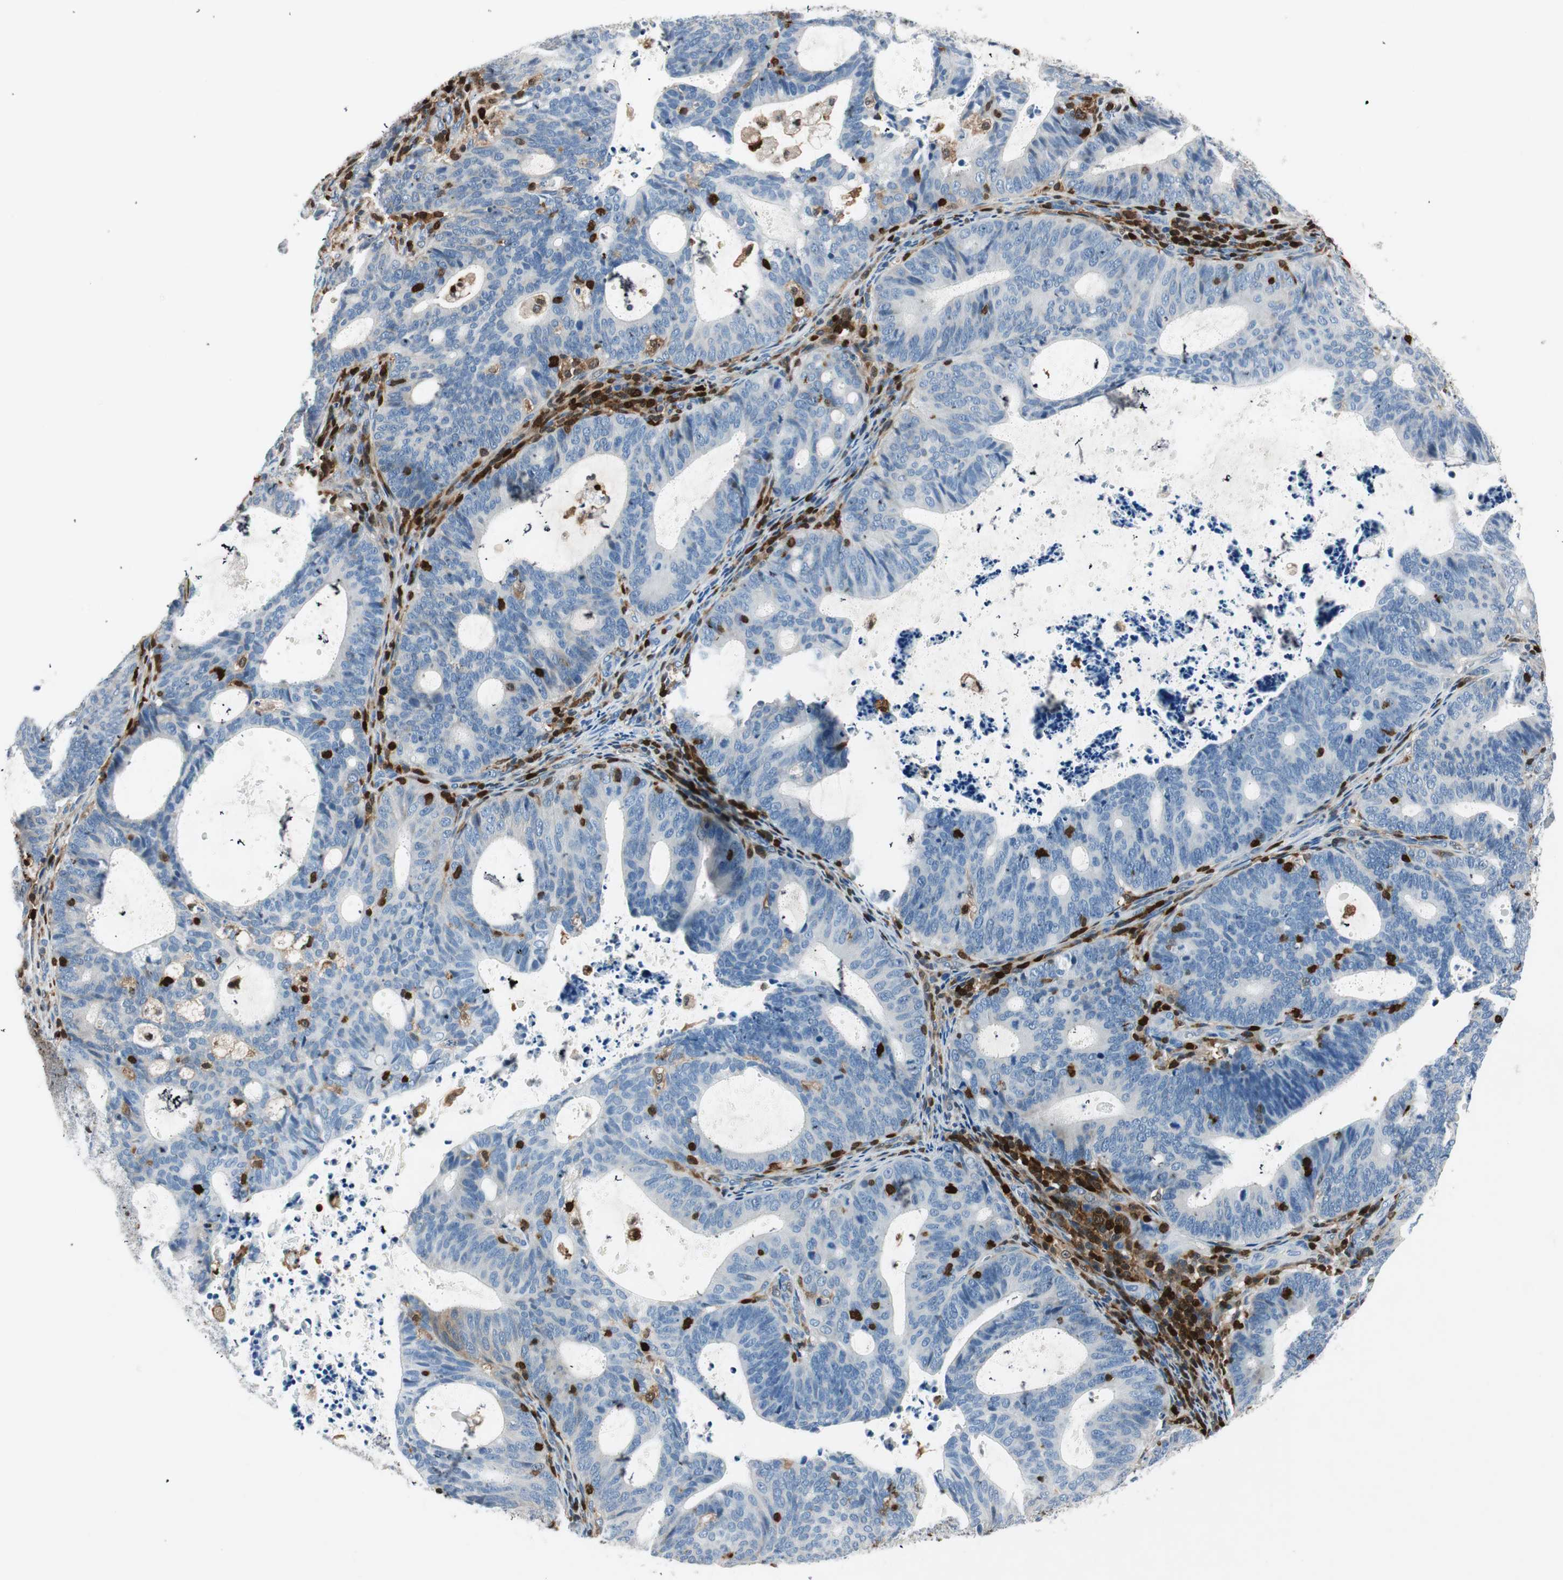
{"staining": {"intensity": "negative", "quantity": "none", "location": "none"}, "tissue": "endometrial cancer", "cell_type": "Tumor cells", "image_type": "cancer", "snomed": [{"axis": "morphology", "description": "Adenocarcinoma, NOS"}, {"axis": "topography", "description": "Uterus"}], "caption": "Immunohistochemical staining of endometrial cancer (adenocarcinoma) shows no significant expression in tumor cells.", "gene": "COTL1", "patient": {"sex": "female", "age": 83}}